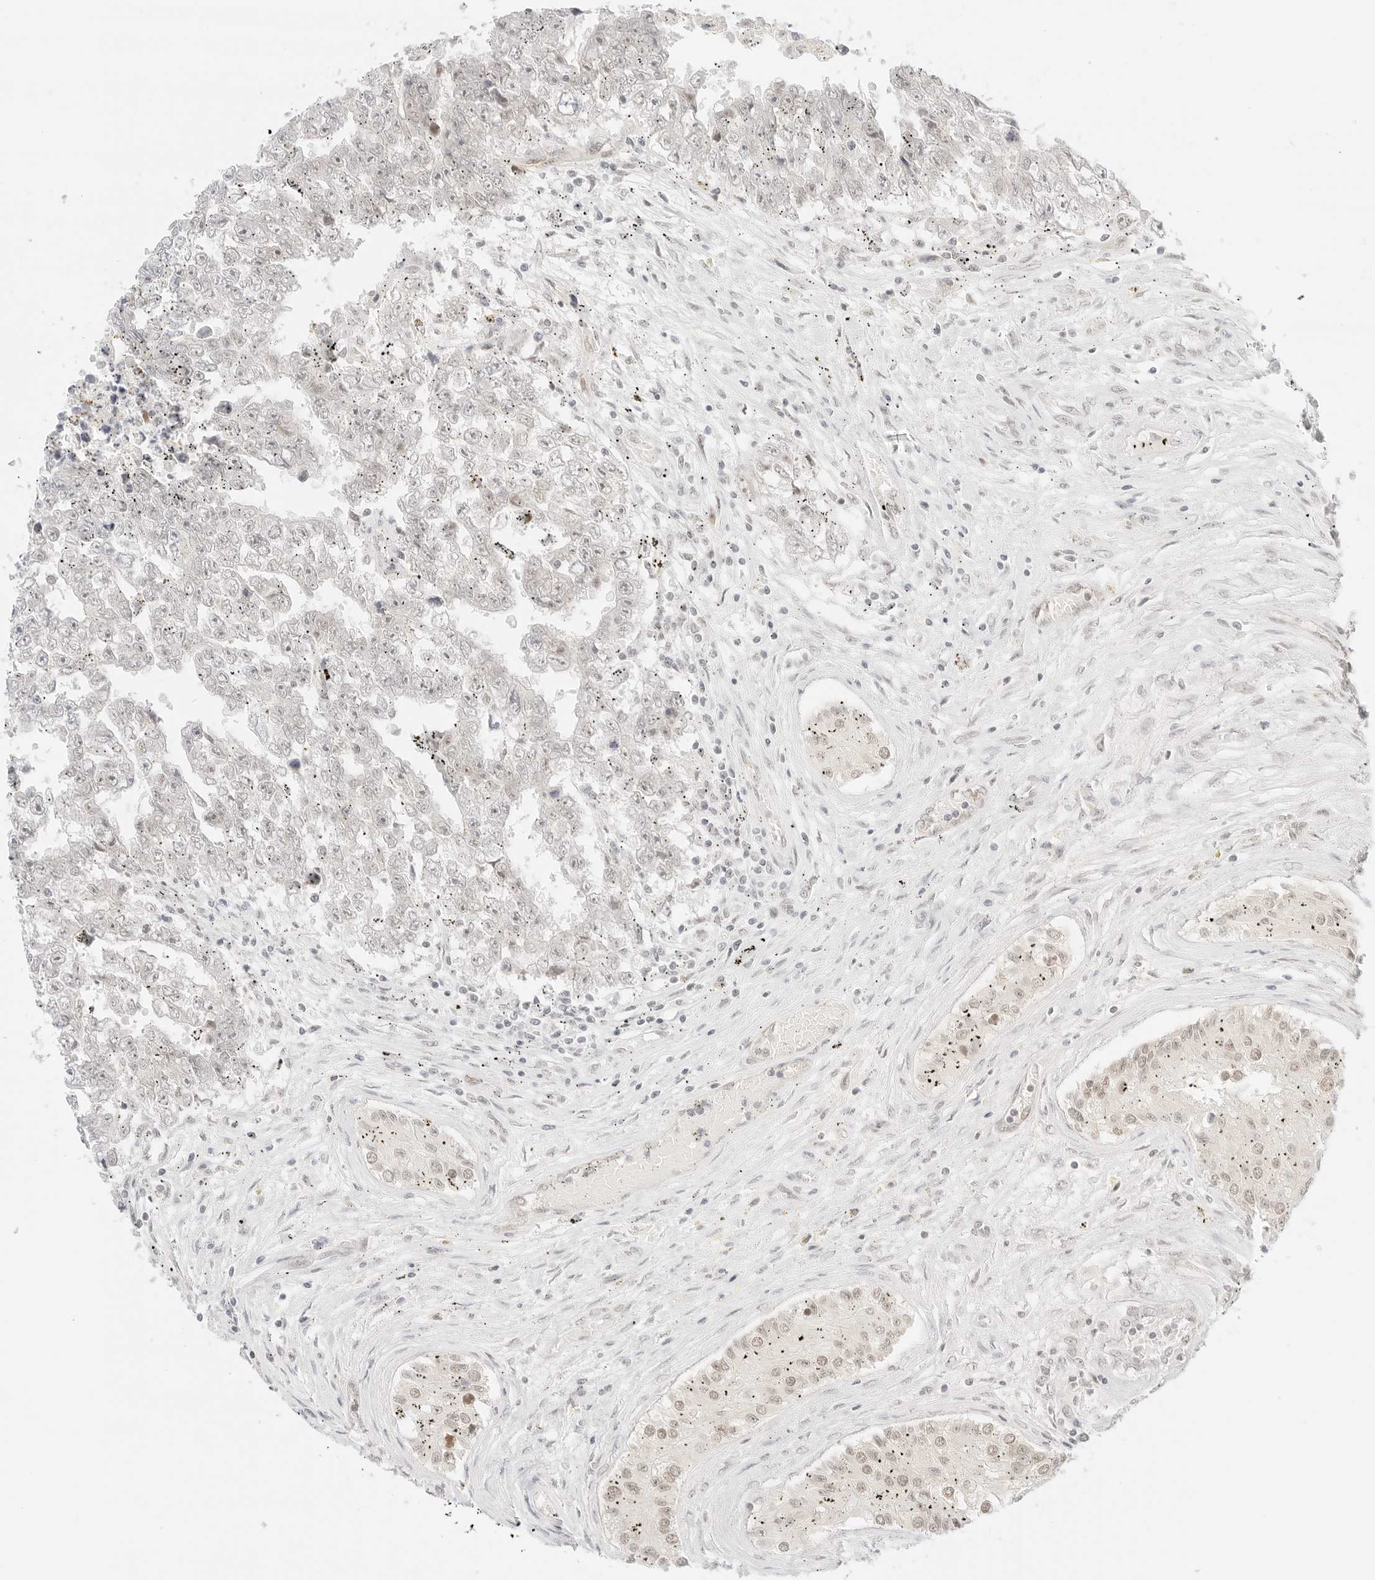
{"staining": {"intensity": "negative", "quantity": "none", "location": "none"}, "tissue": "testis cancer", "cell_type": "Tumor cells", "image_type": "cancer", "snomed": [{"axis": "morphology", "description": "Carcinoma, Embryonal, NOS"}, {"axis": "topography", "description": "Testis"}], "caption": "Immunohistochemical staining of embryonal carcinoma (testis) exhibits no significant staining in tumor cells.", "gene": "ITGA6", "patient": {"sex": "male", "age": 25}}